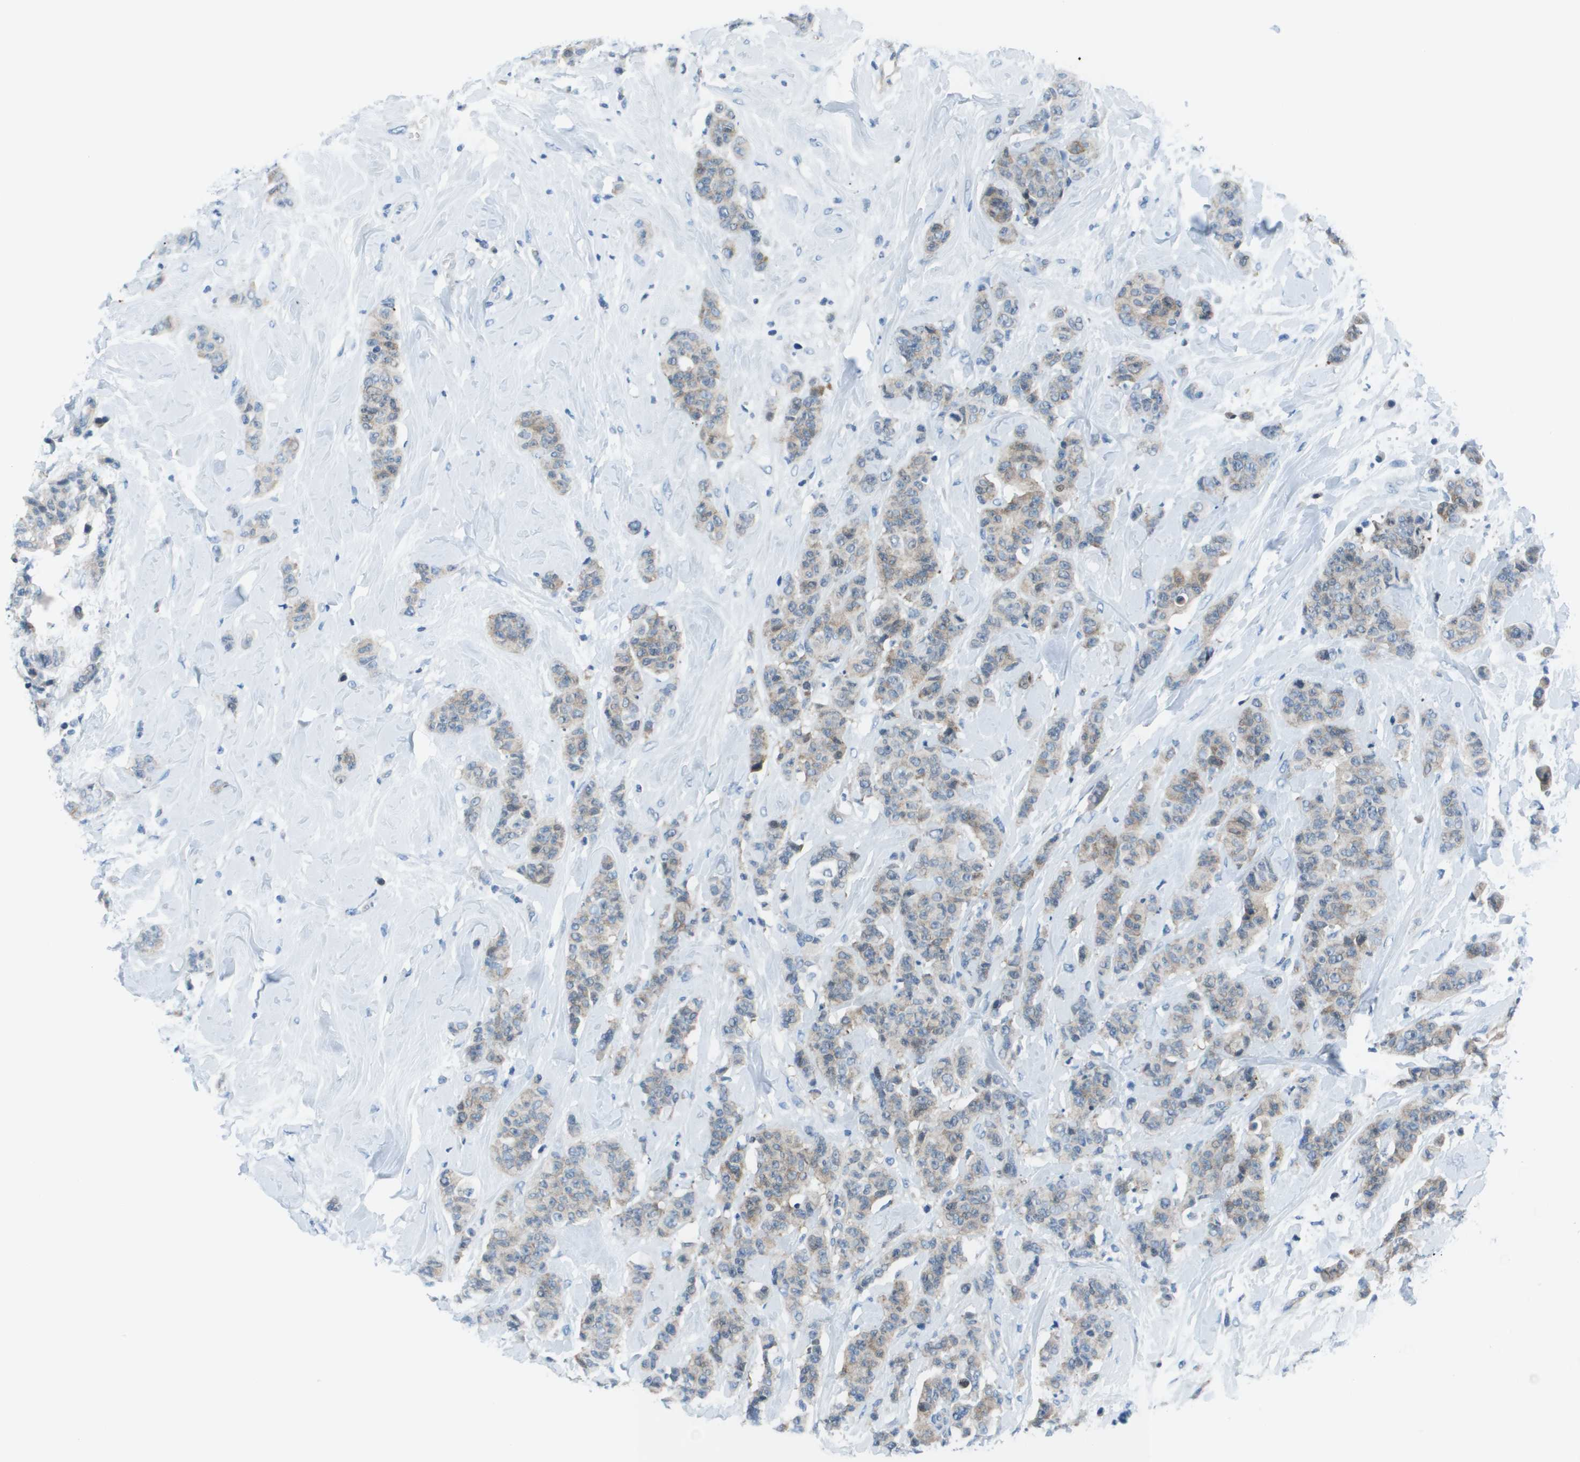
{"staining": {"intensity": "weak", "quantity": "25%-75%", "location": "cytoplasmic/membranous"}, "tissue": "breast cancer", "cell_type": "Tumor cells", "image_type": "cancer", "snomed": [{"axis": "morphology", "description": "Normal tissue, NOS"}, {"axis": "morphology", "description": "Duct carcinoma"}, {"axis": "topography", "description": "Breast"}], "caption": "Protein expression by immunohistochemistry (IHC) exhibits weak cytoplasmic/membranous positivity in approximately 25%-75% of tumor cells in breast cancer (intraductal carcinoma).", "gene": "STIP1", "patient": {"sex": "female", "age": 40}}